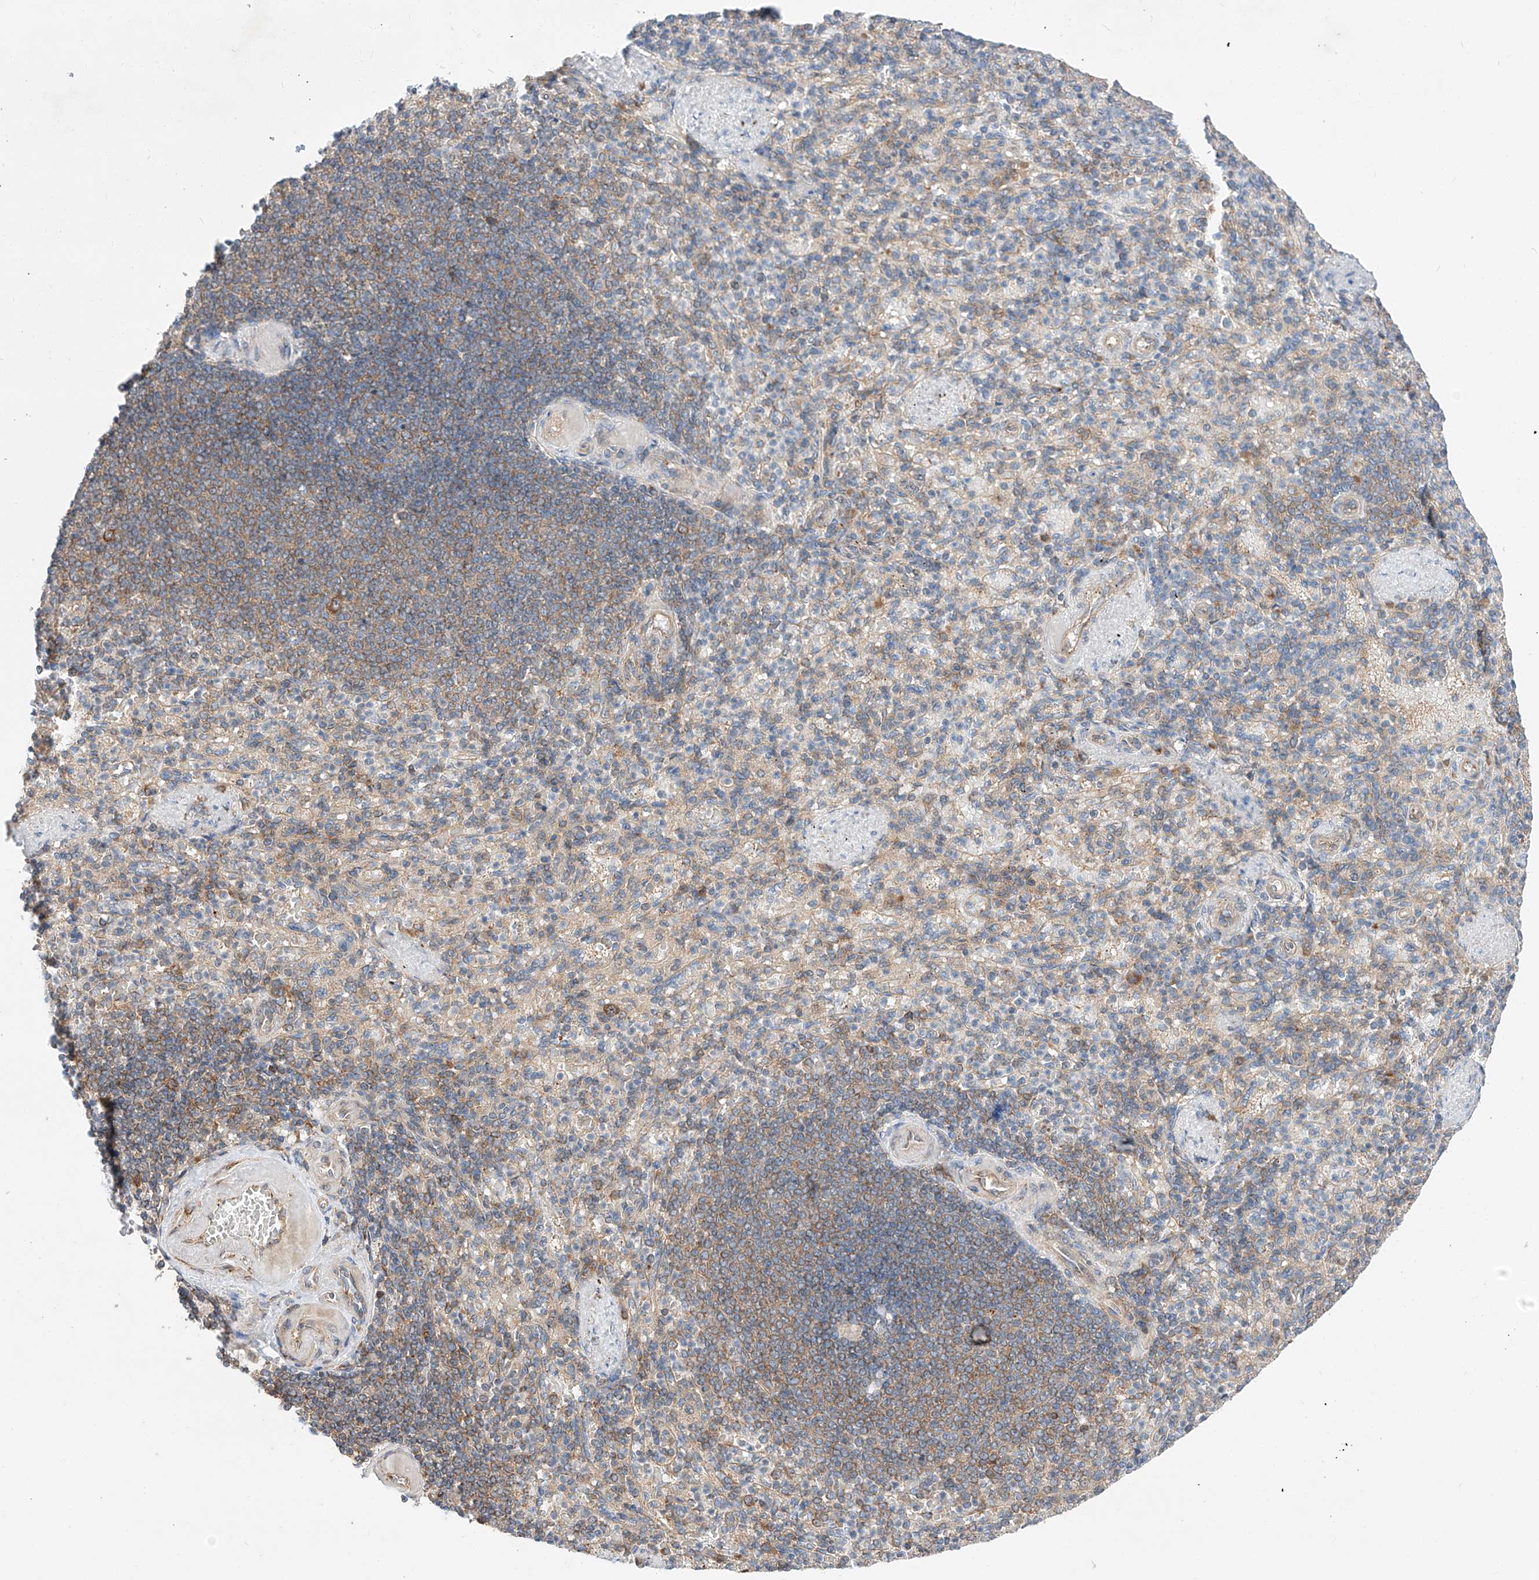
{"staining": {"intensity": "weak", "quantity": "25%-75%", "location": "cytoplasmic/membranous"}, "tissue": "spleen", "cell_type": "Cells in red pulp", "image_type": "normal", "snomed": [{"axis": "morphology", "description": "Normal tissue, NOS"}, {"axis": "topography", "description": "Spleen"}], "caption": "Protein staining displays weak cytoplasmic/membranous positivity in approximately 25%-75% of cells in red pulp in normal spleen. The protein is shown in brown color, while the nuclei are stained blue.", "gene": "RUSC1", "patient": {"sex": "female", "age": 74}}